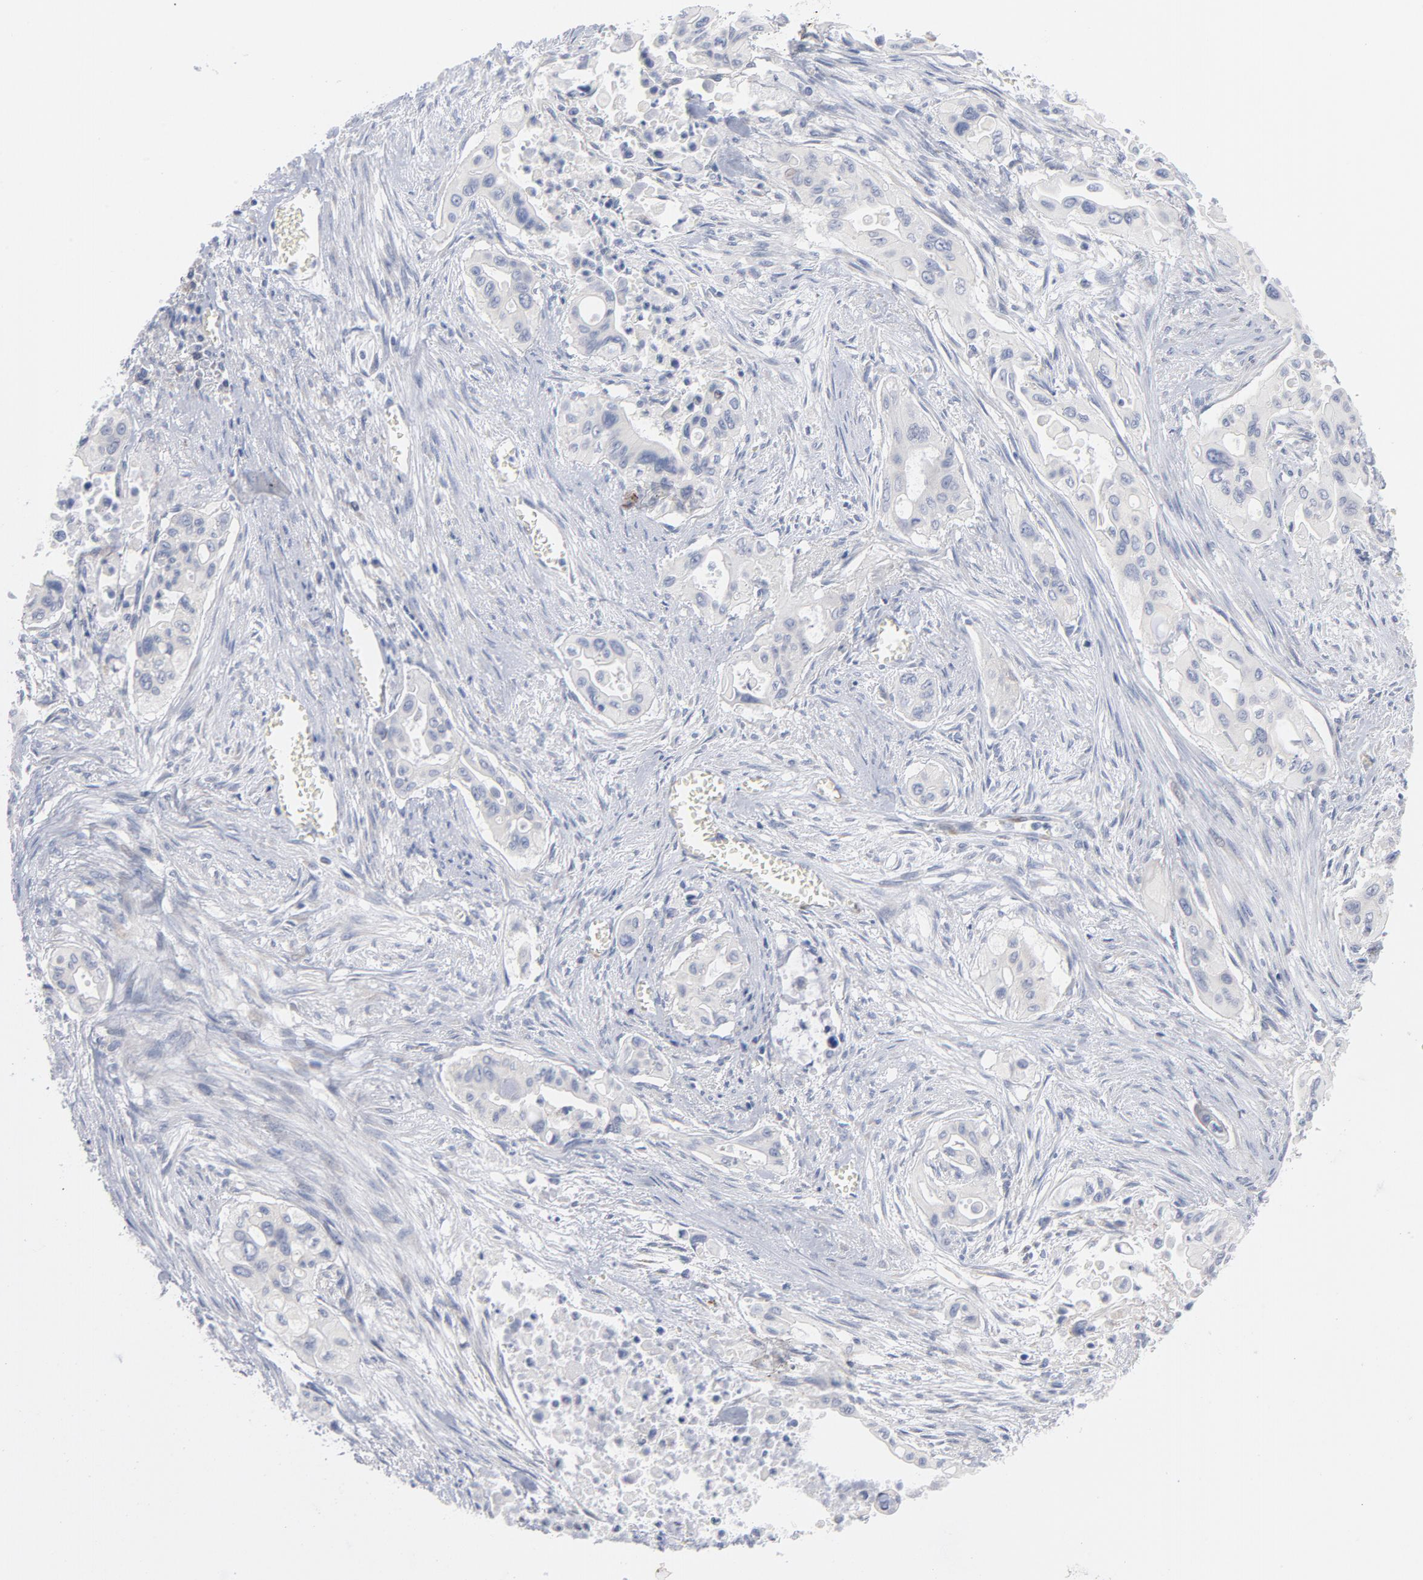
{"staining": {"intensity": "weak", "quantity": "<25%", "location": "cytoplasmic/membranous"}, "tissue": "pancreatic cancer", "cell_type": "Tumor cells", "image_type": "cancer", "snomed": [{"axis": "morphology", "description": "Adenocarcinoma, NOS"}, {"axis": "topography", "description": "Pancreas"}], "caption": "Immunohistochemistry photomicrograph of human pancreatic adenocarcinoma stained for a protein (brown), which reveals no positivity in tumor cells.", "gene": "CPE", "patient": {"sex": "male", "age": 77}}